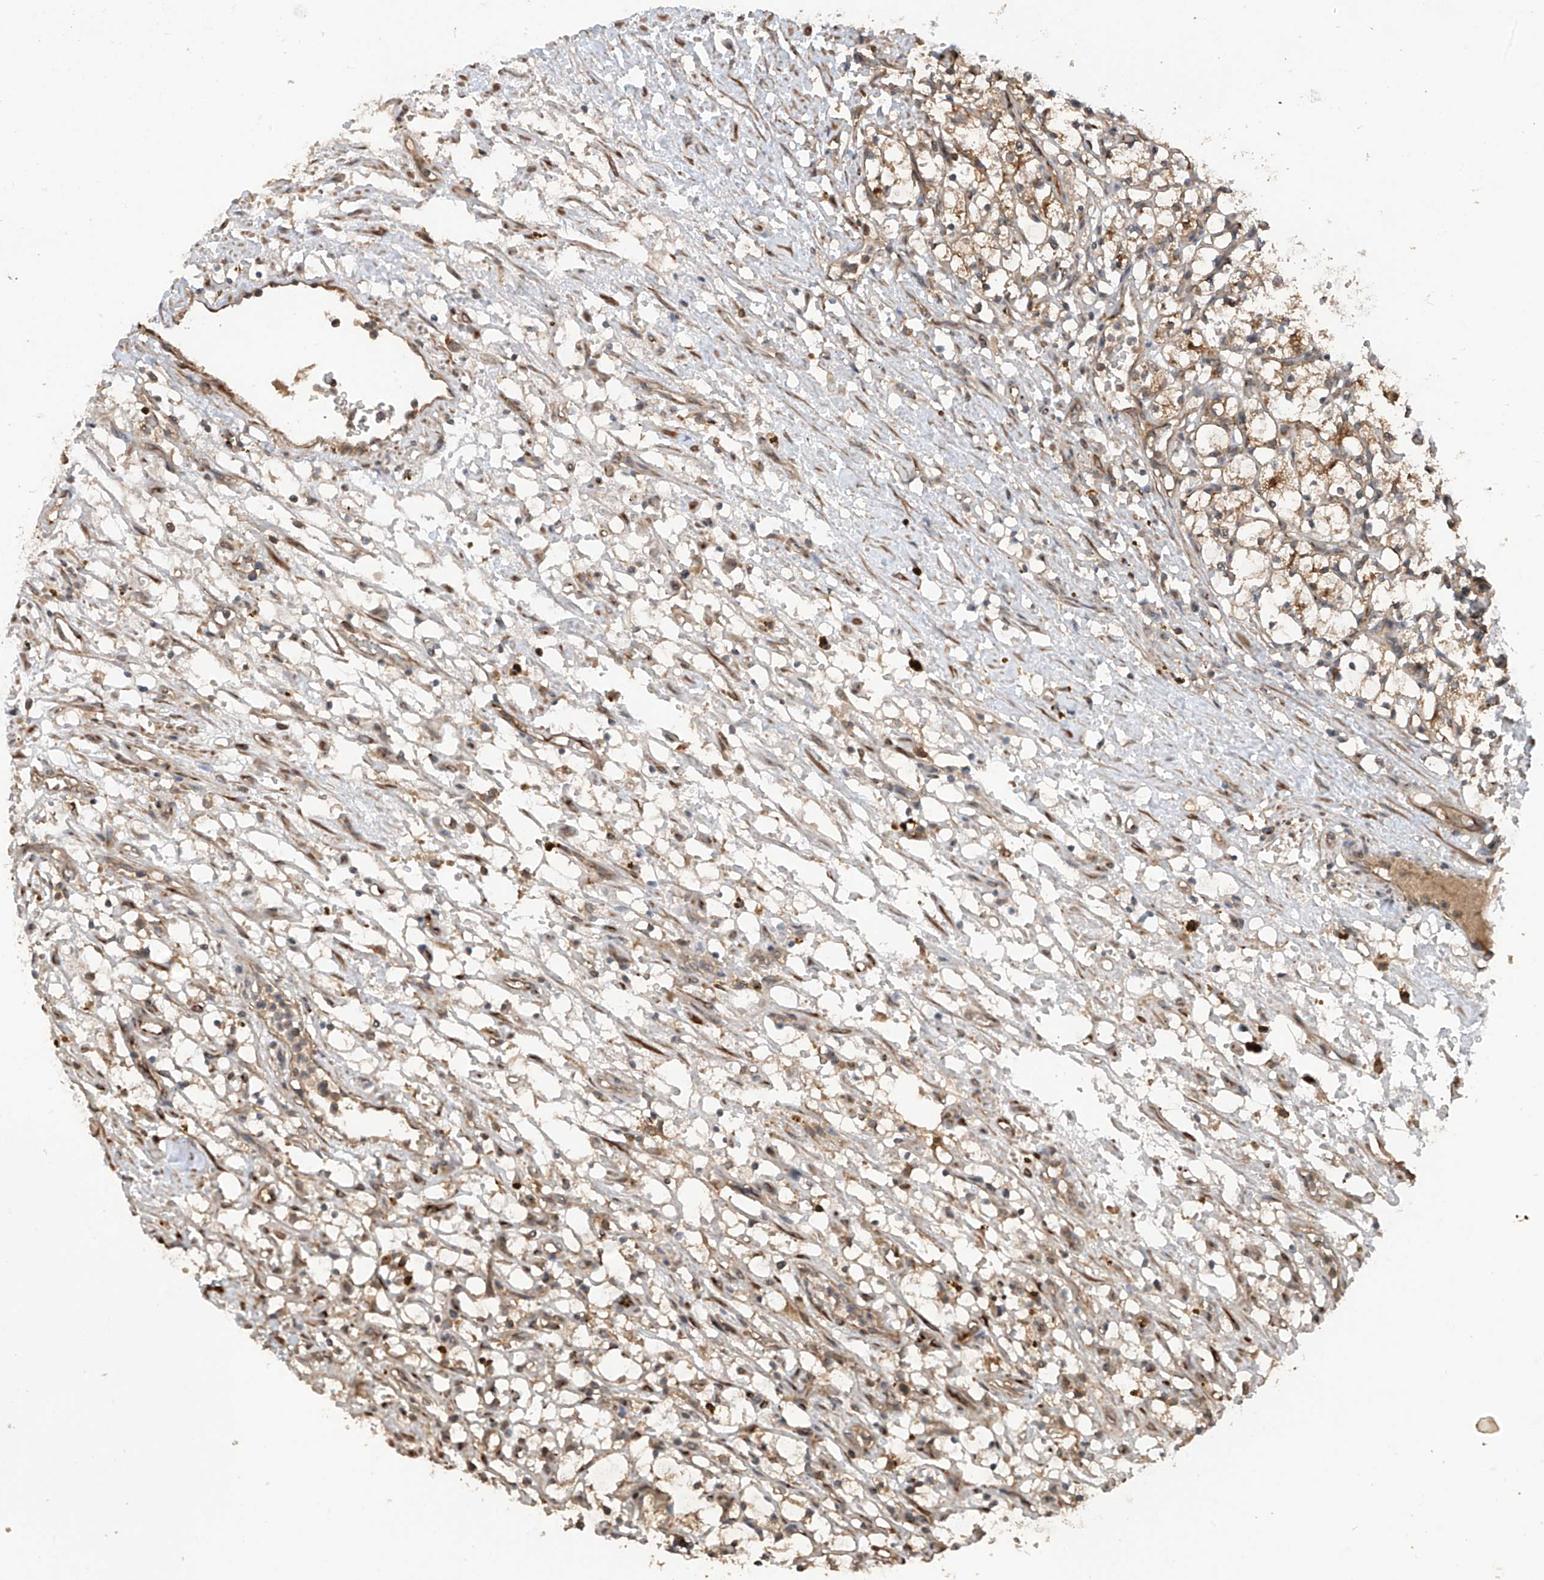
{"staining": {"intensity": "weak", "quantity": "25%-75%", "location": "cytoplasmic/membranous"}, "tissue": "renal cancer", "cell_type": "Tumor cells", "image_type": "cancer", "snomed": [{"axis": "morphology", "description": "Adenocarcinoma, NOS"}, {"axis": "topography", "description": "Kidney"}], "caption": "Renal cancer (adenocarcinoma) stained for a protein demonstrates weak cytoplasmic/membranous positivity in tumor cells.", "gene": "RPAIN", "patient": {"sex": "female", "age": 69}}